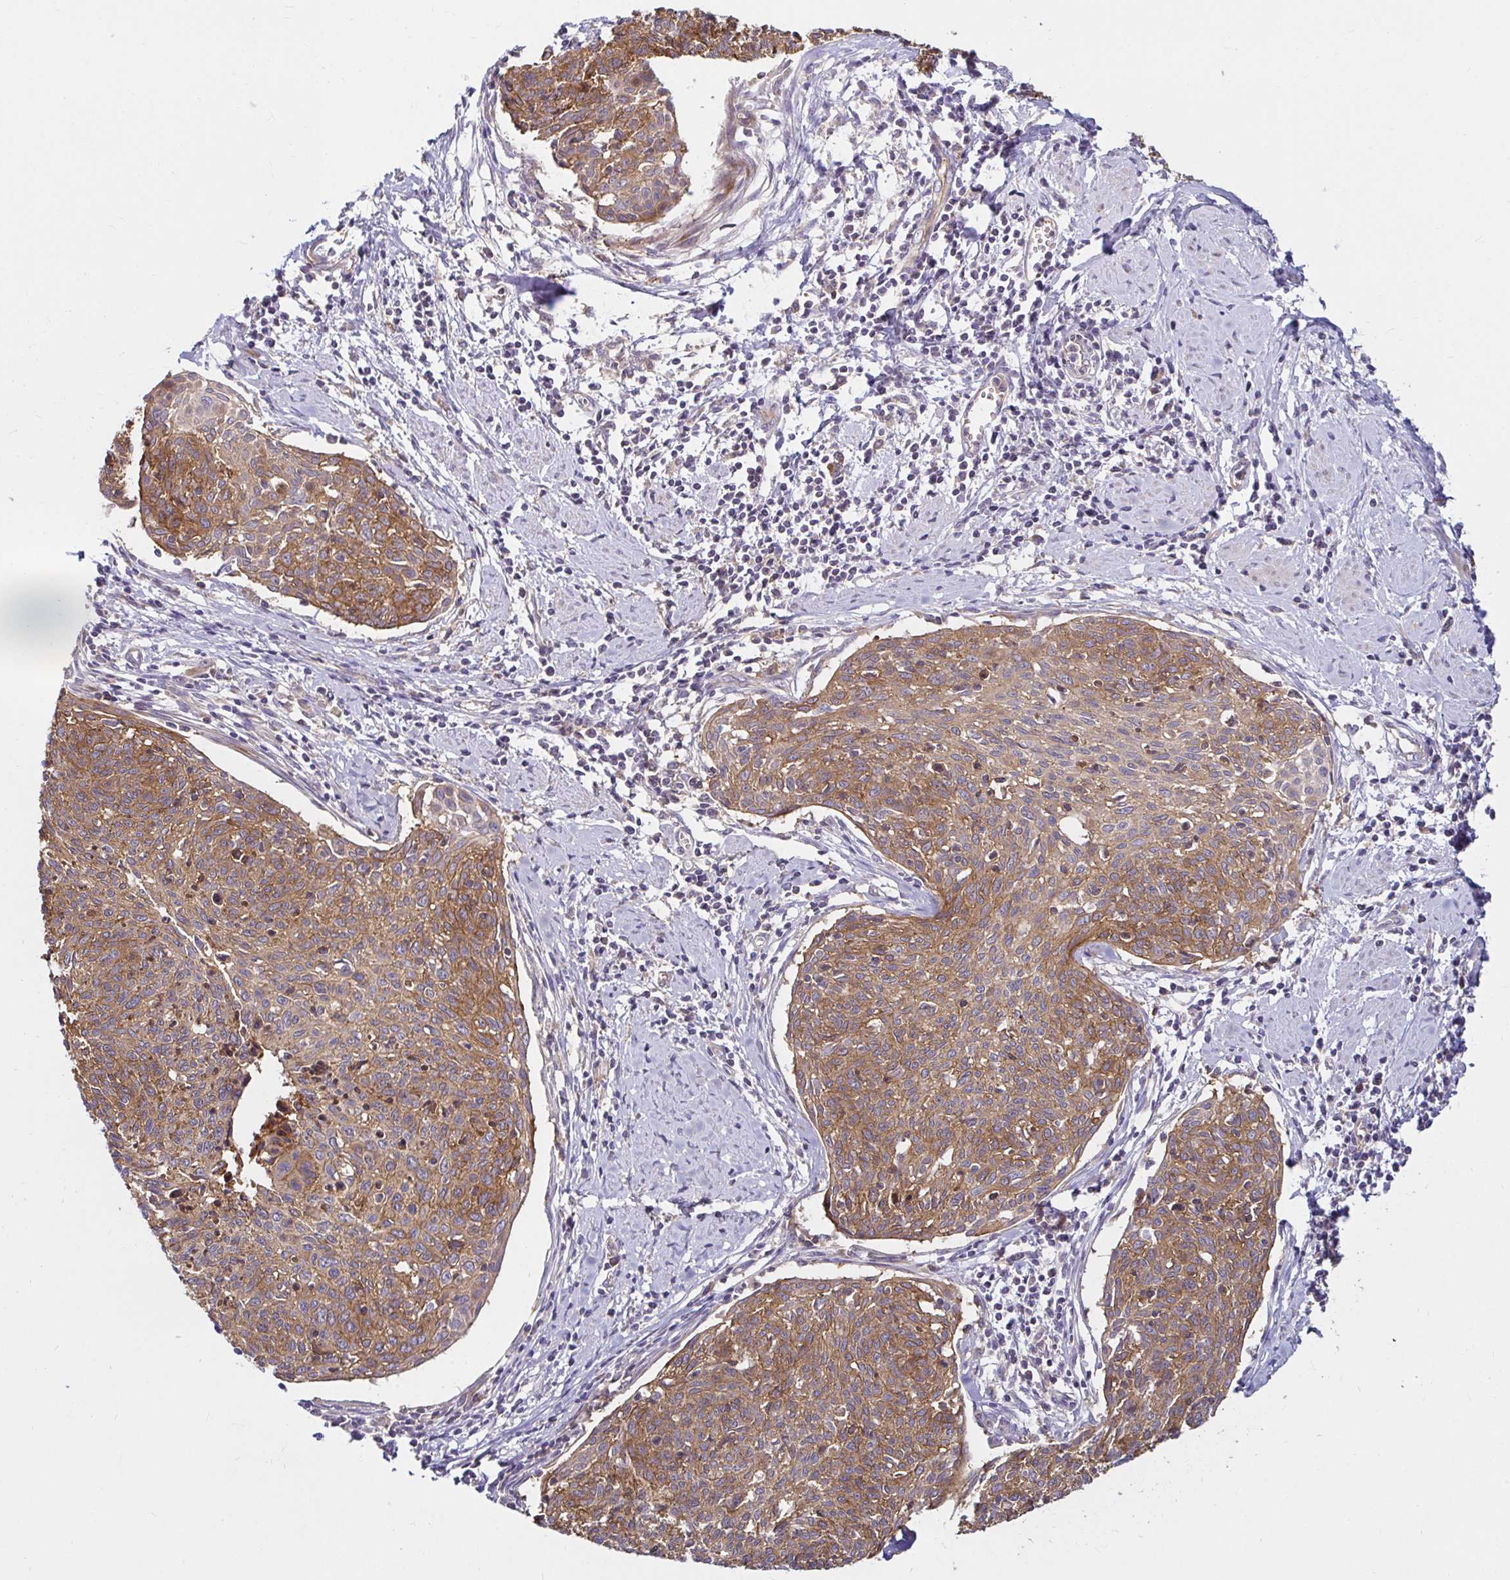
{"staining": {"intensity": "moderate", "quantity": ">75%", "location": "cytoplasmic/membranous"}, "tissue": "cervical cancer", "cell_type": "Tumor cells", "image_type": "cancer", "snomed": [{"axis": "morphology", "description": "Squamous cell carcinoma, NOS"}, {"axis": "topography", "description": "Cervix"}], "caption": "Protein analysis of squamous cell carcinoma (cervical) tissue demonstrates moderate cytoplasmic/membranous staining in approximately >75% of tumor cells.", "gene": "ITGA2", "patient": {"sex": "female", "age": 49}}